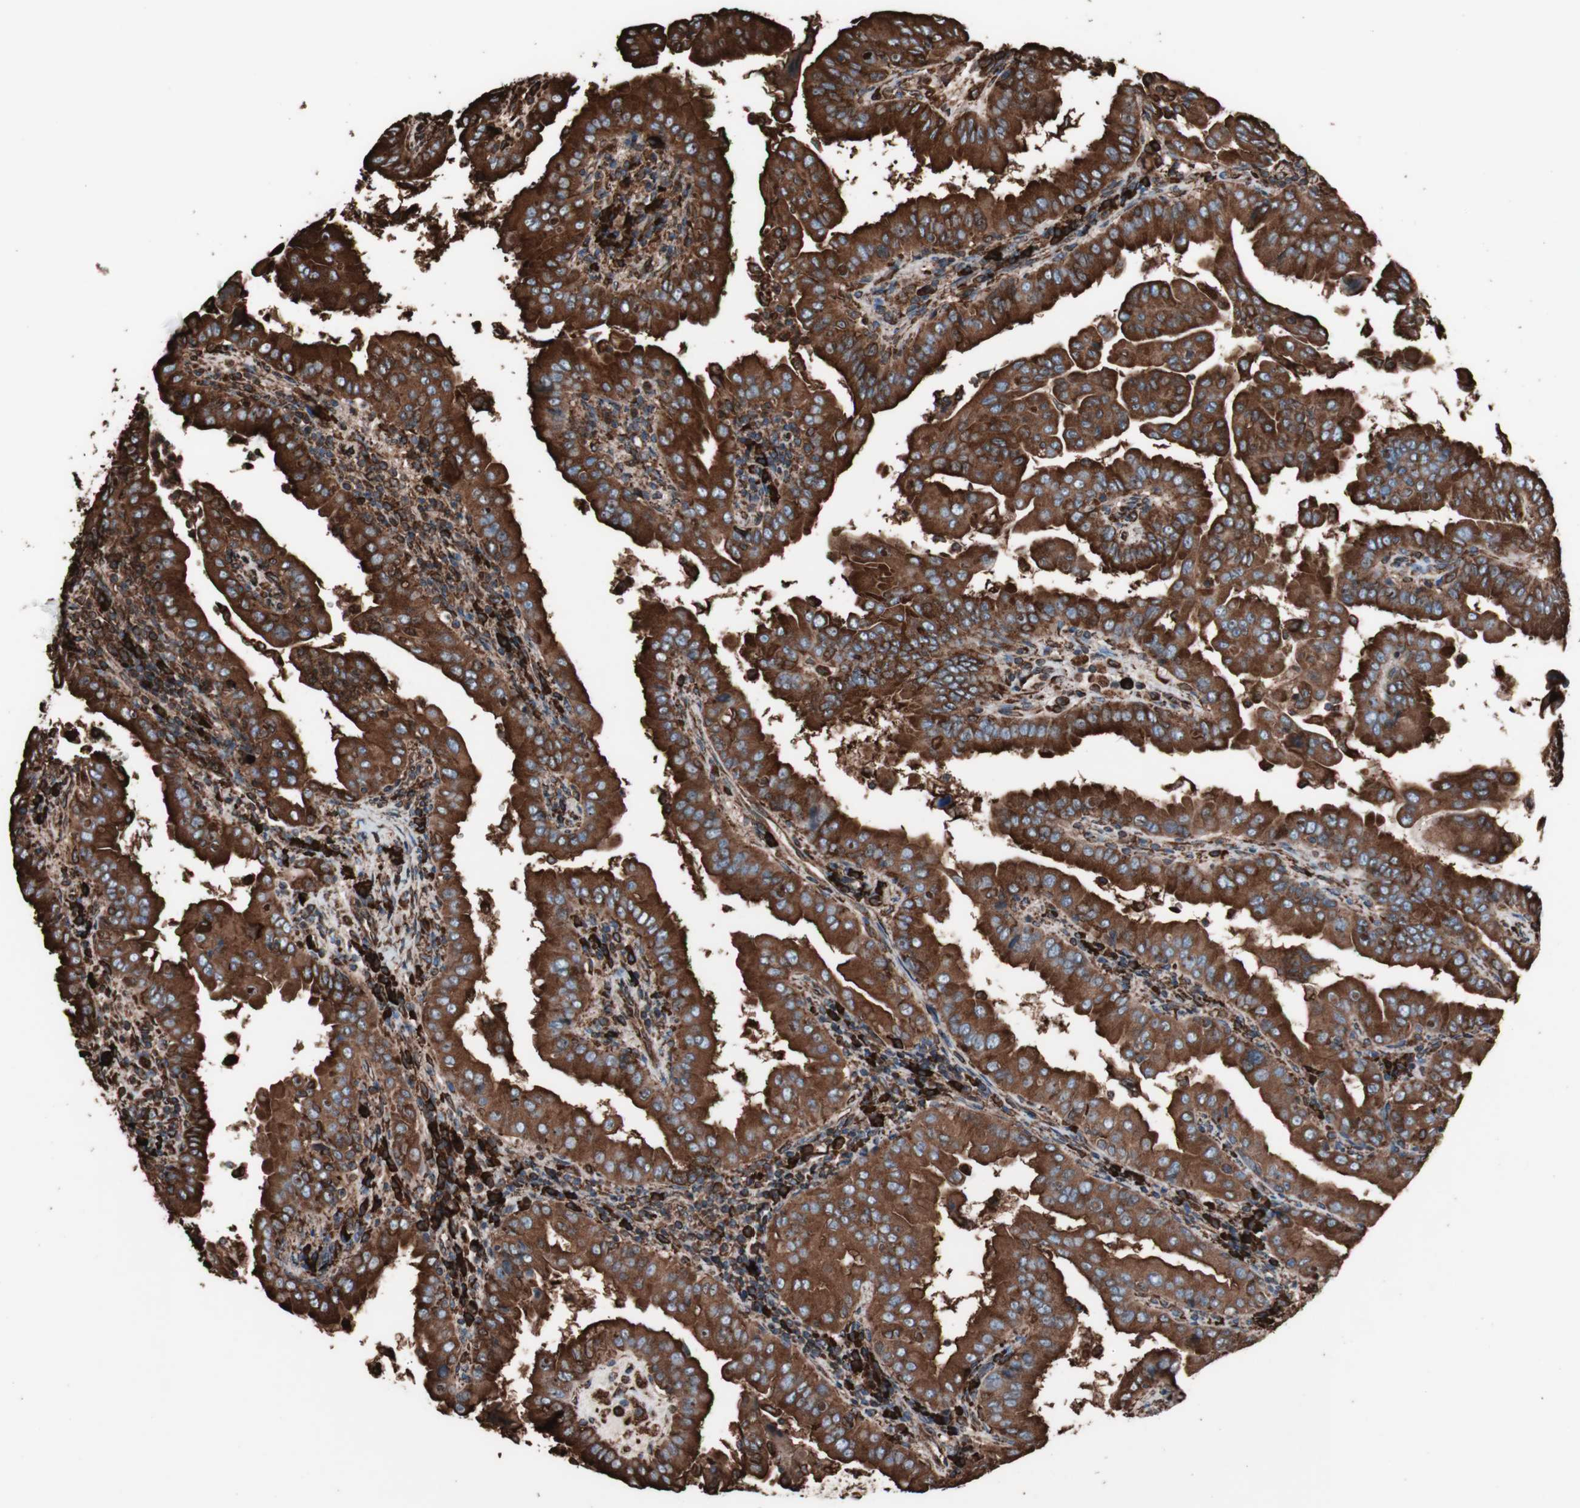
{"staining": {"intensity": "strong", "quantity": ">75%", "location": "cytoplasmic/membranous"}, "tissue": "thyroid cancer", "cell_type": "Tumor cells", "image_type": "cancer", "snomed": [{"axis": "morphology", "description": "Papillary adenocarcinoma, NOS"}, {"axis": "topography", "description": "Thyroid gland"}], "caption": "Immunohistochemical staining of thyroid cancer demonstrates high levels of strong cytoplasmic/membranous protein staining in about >75% of tumor cells.", "gene": "HSP90B1", "patient": {"sex": "male", "age": 33}}